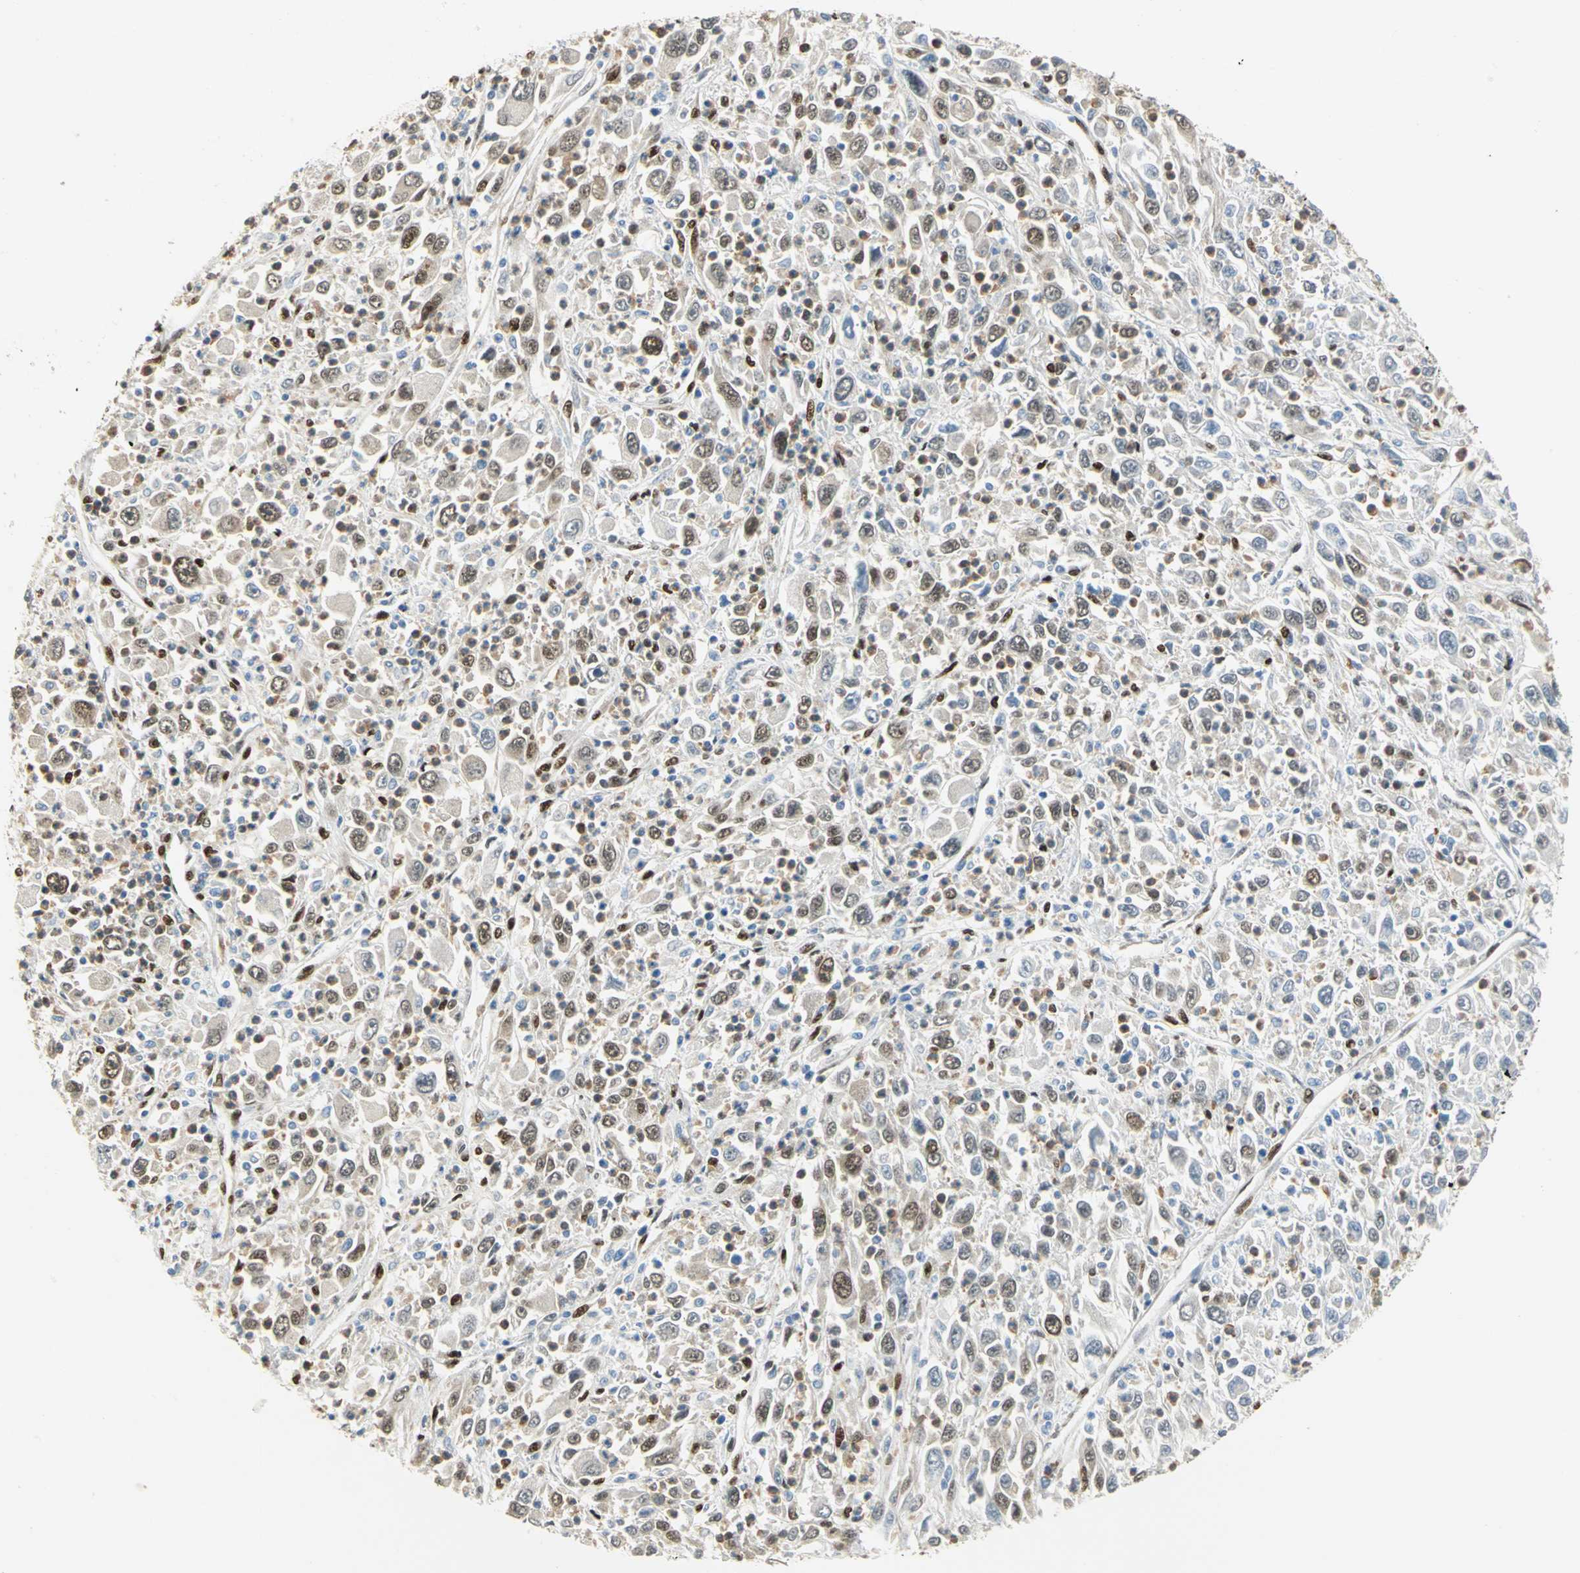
{"staining": {"intensity": "weak", "quantity": ">75%", "location": "cytoplasmic/membranous,nuclear"}, "tissue": "melanoma", "cell_type": "Tumor cells", "image_type": "cancer", "snomed": [{"axis": "morphology", "description": "Malignant melanoma, Metastatic site"}, {"axis": "topography", "description": "Skin"}], "caption": "Immunohistochemistry micrograph of neoplastic tissue: human melanoma stained using immunohistochemistry shows low levels of weak protein expression localized specifically in the cytoplasmic/membranous and nuclear of tumor cells, appearing as a cytoplasmic/membranous and nuclear brown color.", "gene": "RBFOX2", "patient": {"sex": "female", "age": 56}}